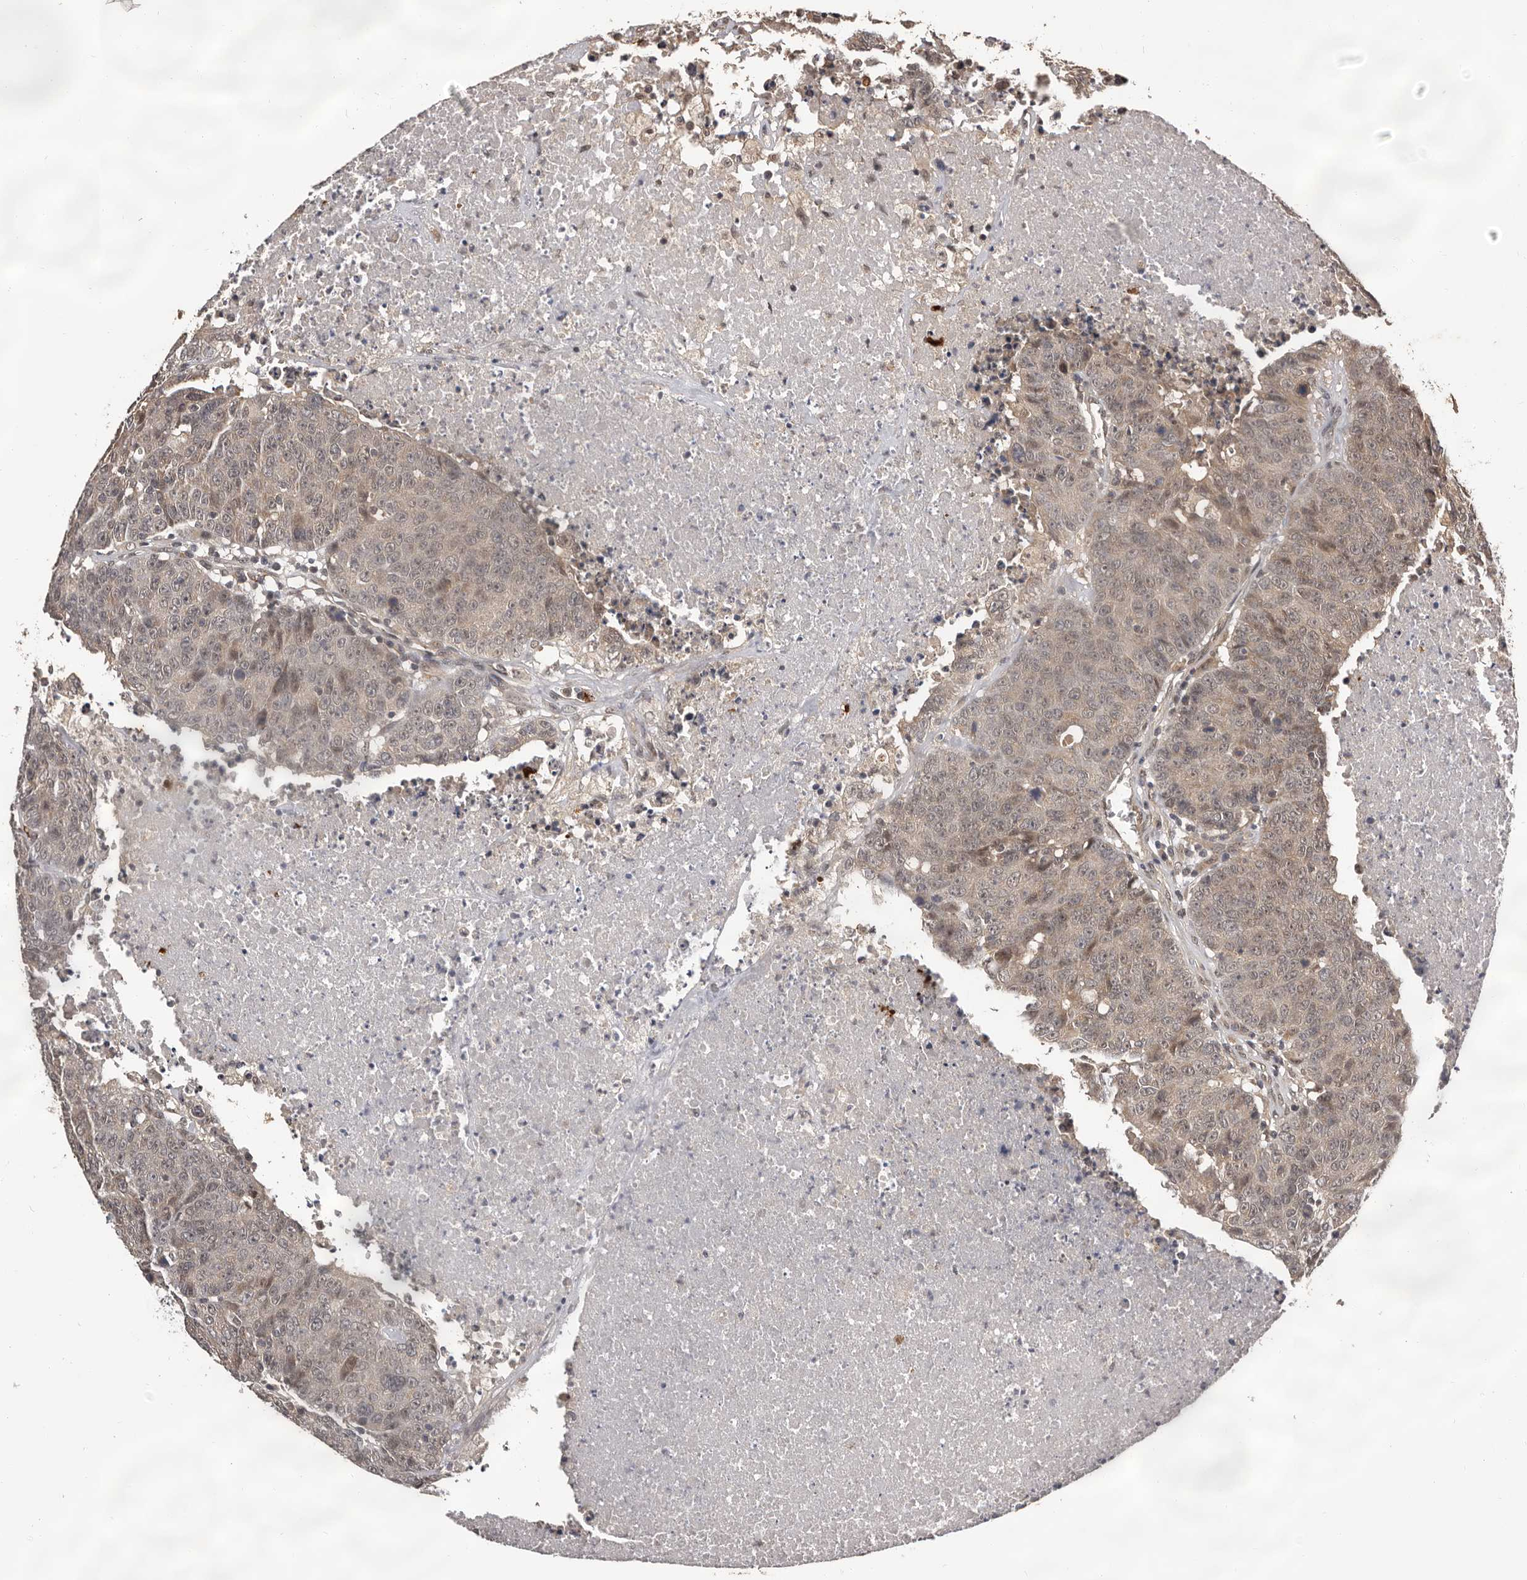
{"staining": {"intensity": "weak", "quantity": "<25%", "location": "cytoplasmic/membranous"}, "tissue": "colorectal cancer", "cell_type": "Tumor cells", "image_type": "cancer", "snomed": [{"axis": "morphology", "description": "Adenocarcinoma, NOS"}, {"axis": "topography", "description": "Colon"}], "caption": "Tumor cells show no significant protein staining in colorectal cancer (adenocarcinoma).", "gene": "VPS37A", "patient": {"sex": "female", "age": 53}}